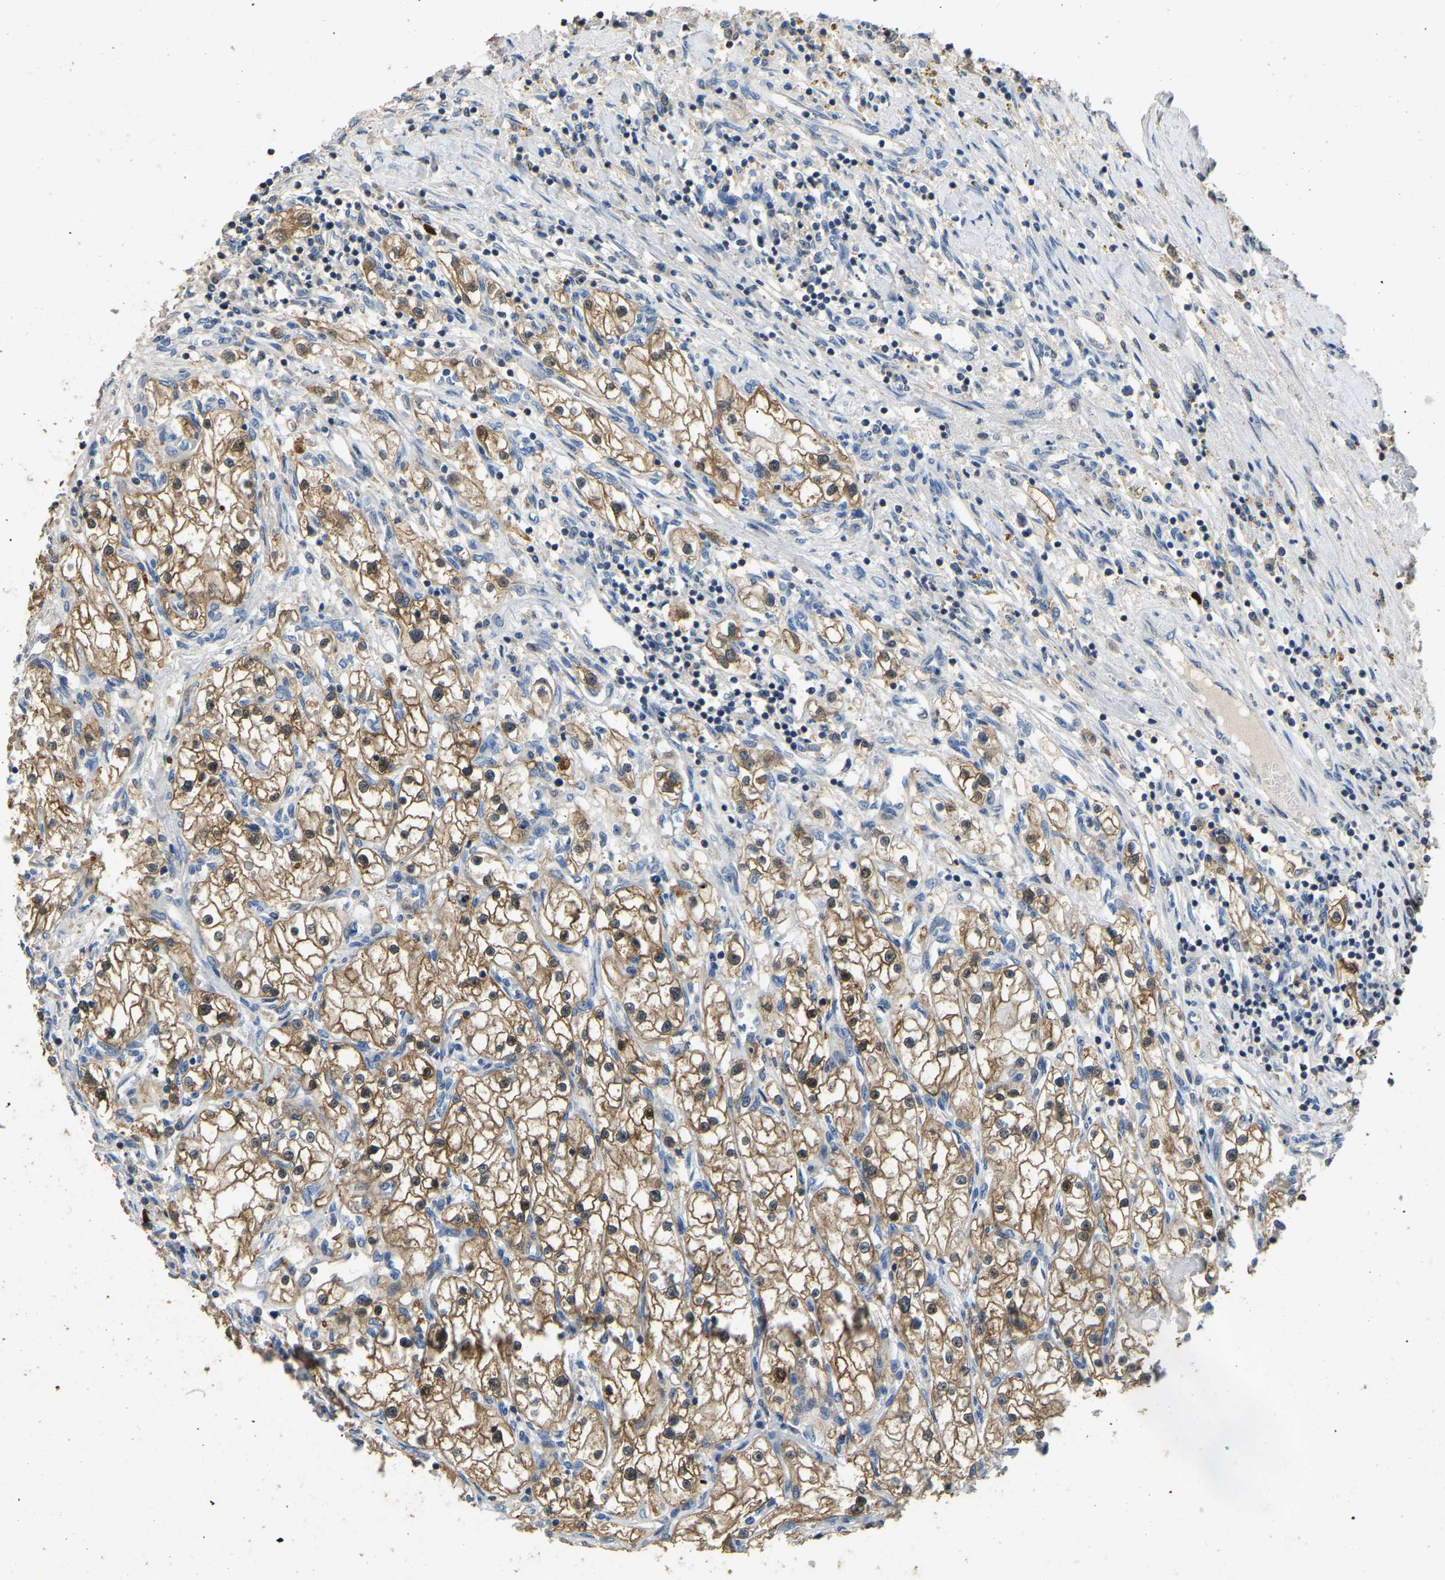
{"staining": {"intensity": "moderate", "quantity": ">75%", "location": "cytoplasmic/membranous,nuclear"}, "tissue": "renal cancer", "cell_type": "Tumor cells", "image_type": "cancer", "snomed": [{"axis": "morphology", "description": "Adenocarcinoma, NOS"}, {"axis": "topography", "description": "Kidney"}], "caption": "Immunohistochemistry (IHC) histopathology image of renal cancer (adenocarcinoma) stained for a protein (brown), which reveals medium levels of moderate cytoplasmic/membranous and nuclear staining in about >75% of tumor cells.", "gene": "TUFM", "patient": {"sex": "male", "age": 68}}